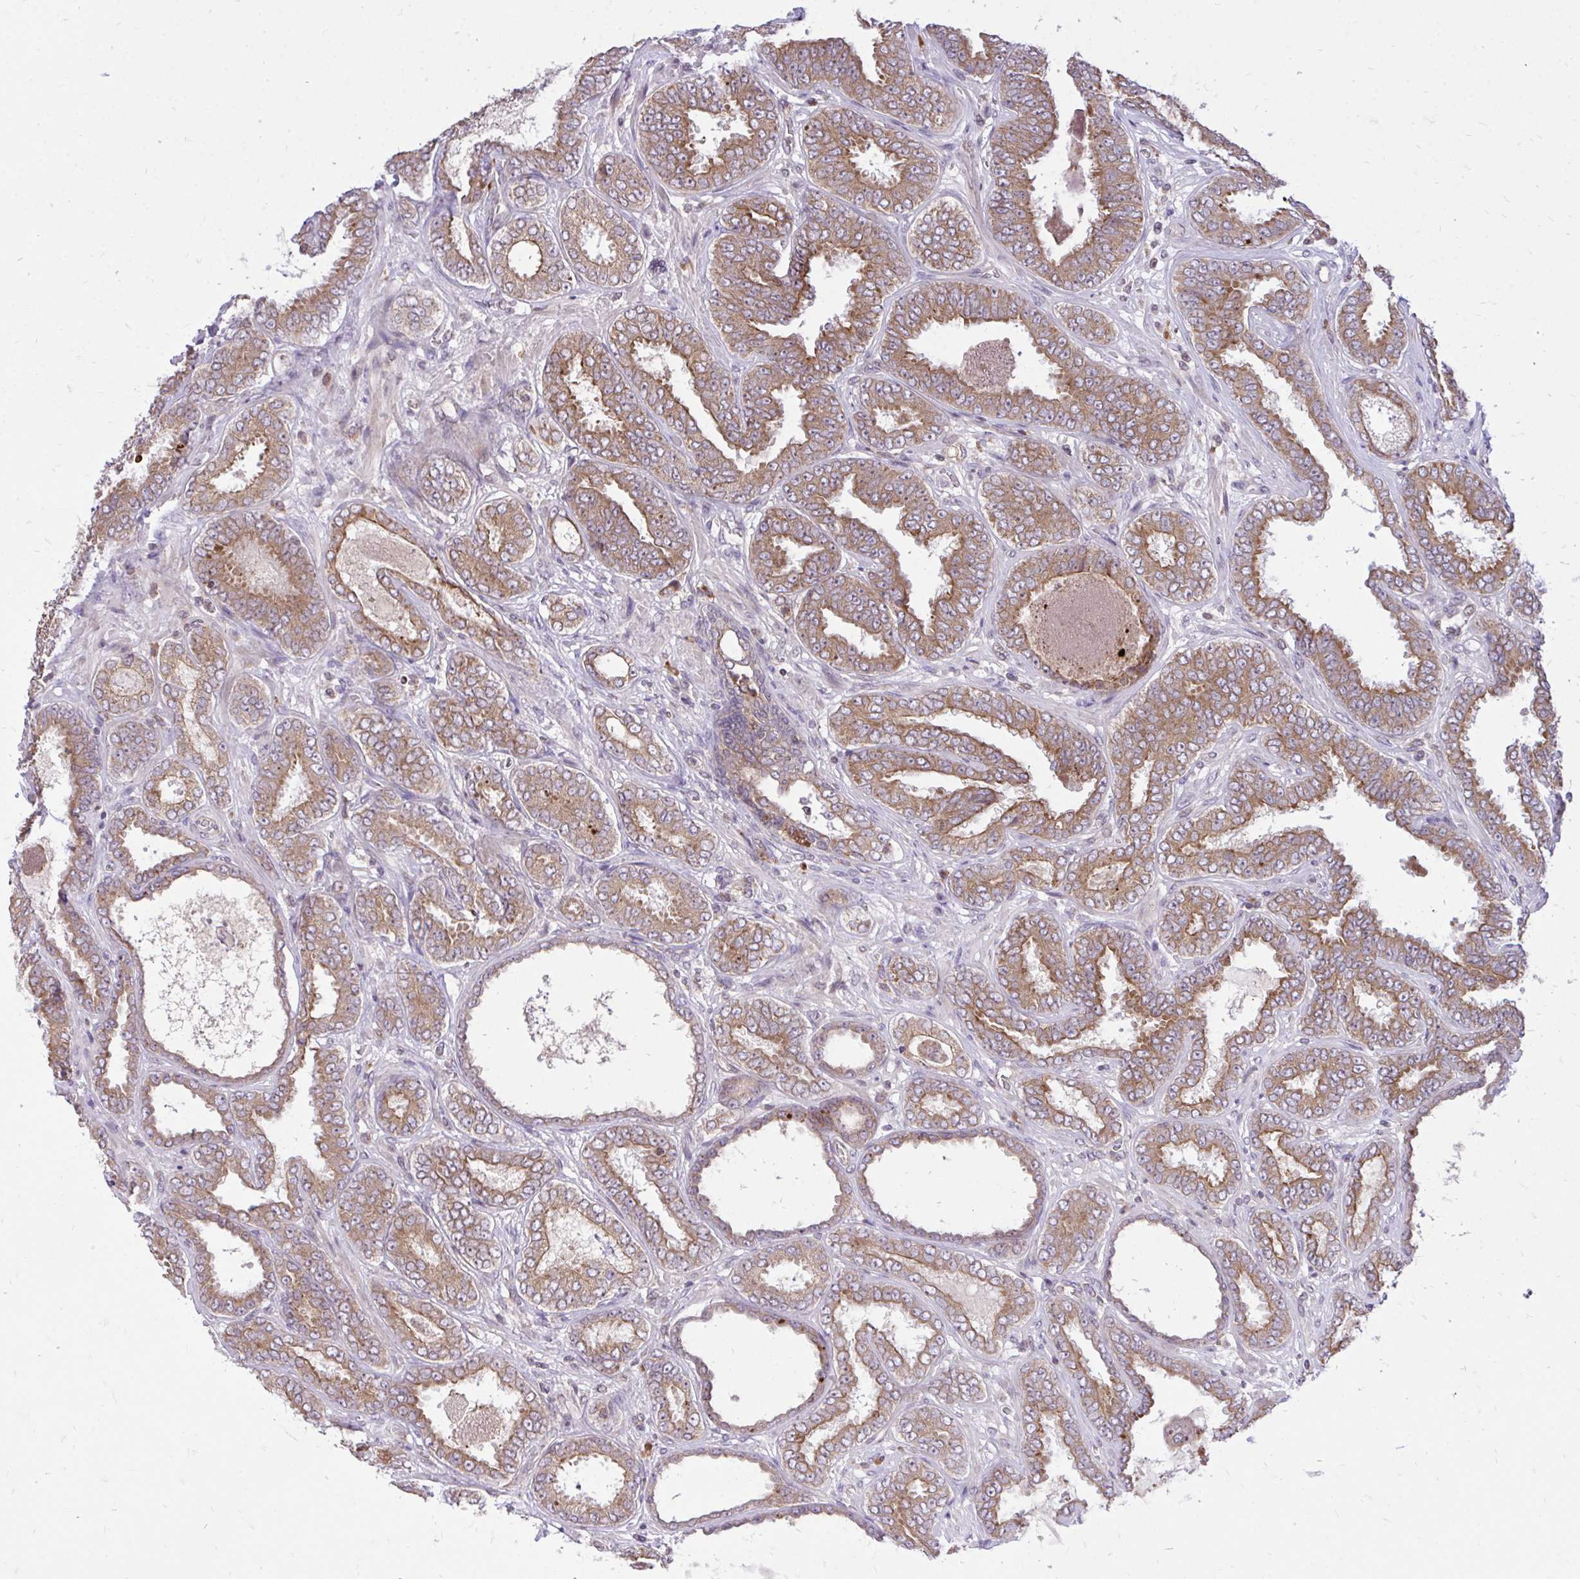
{"staining": {"intensity": "moderate", "quantity": ">75%", "location": "cytoplasmic/membranous"}, "tissue": "prostate cancer", "cell_type": "Tumor cells", "image_type": "cancer", "snomed": [{"axis": "morphology", "description": "Adenocarcinoma, High grade"}, {"axis": "topography", "description": "Prostate"}], "caption": "Moderate cytoplasmic/membranous protein expression is present in about >75% of tumor cells in adenocarcinoma (high-grade) (prostate).", "gene": "METTL9", "patient": {"sex": "male", "age": 72}}